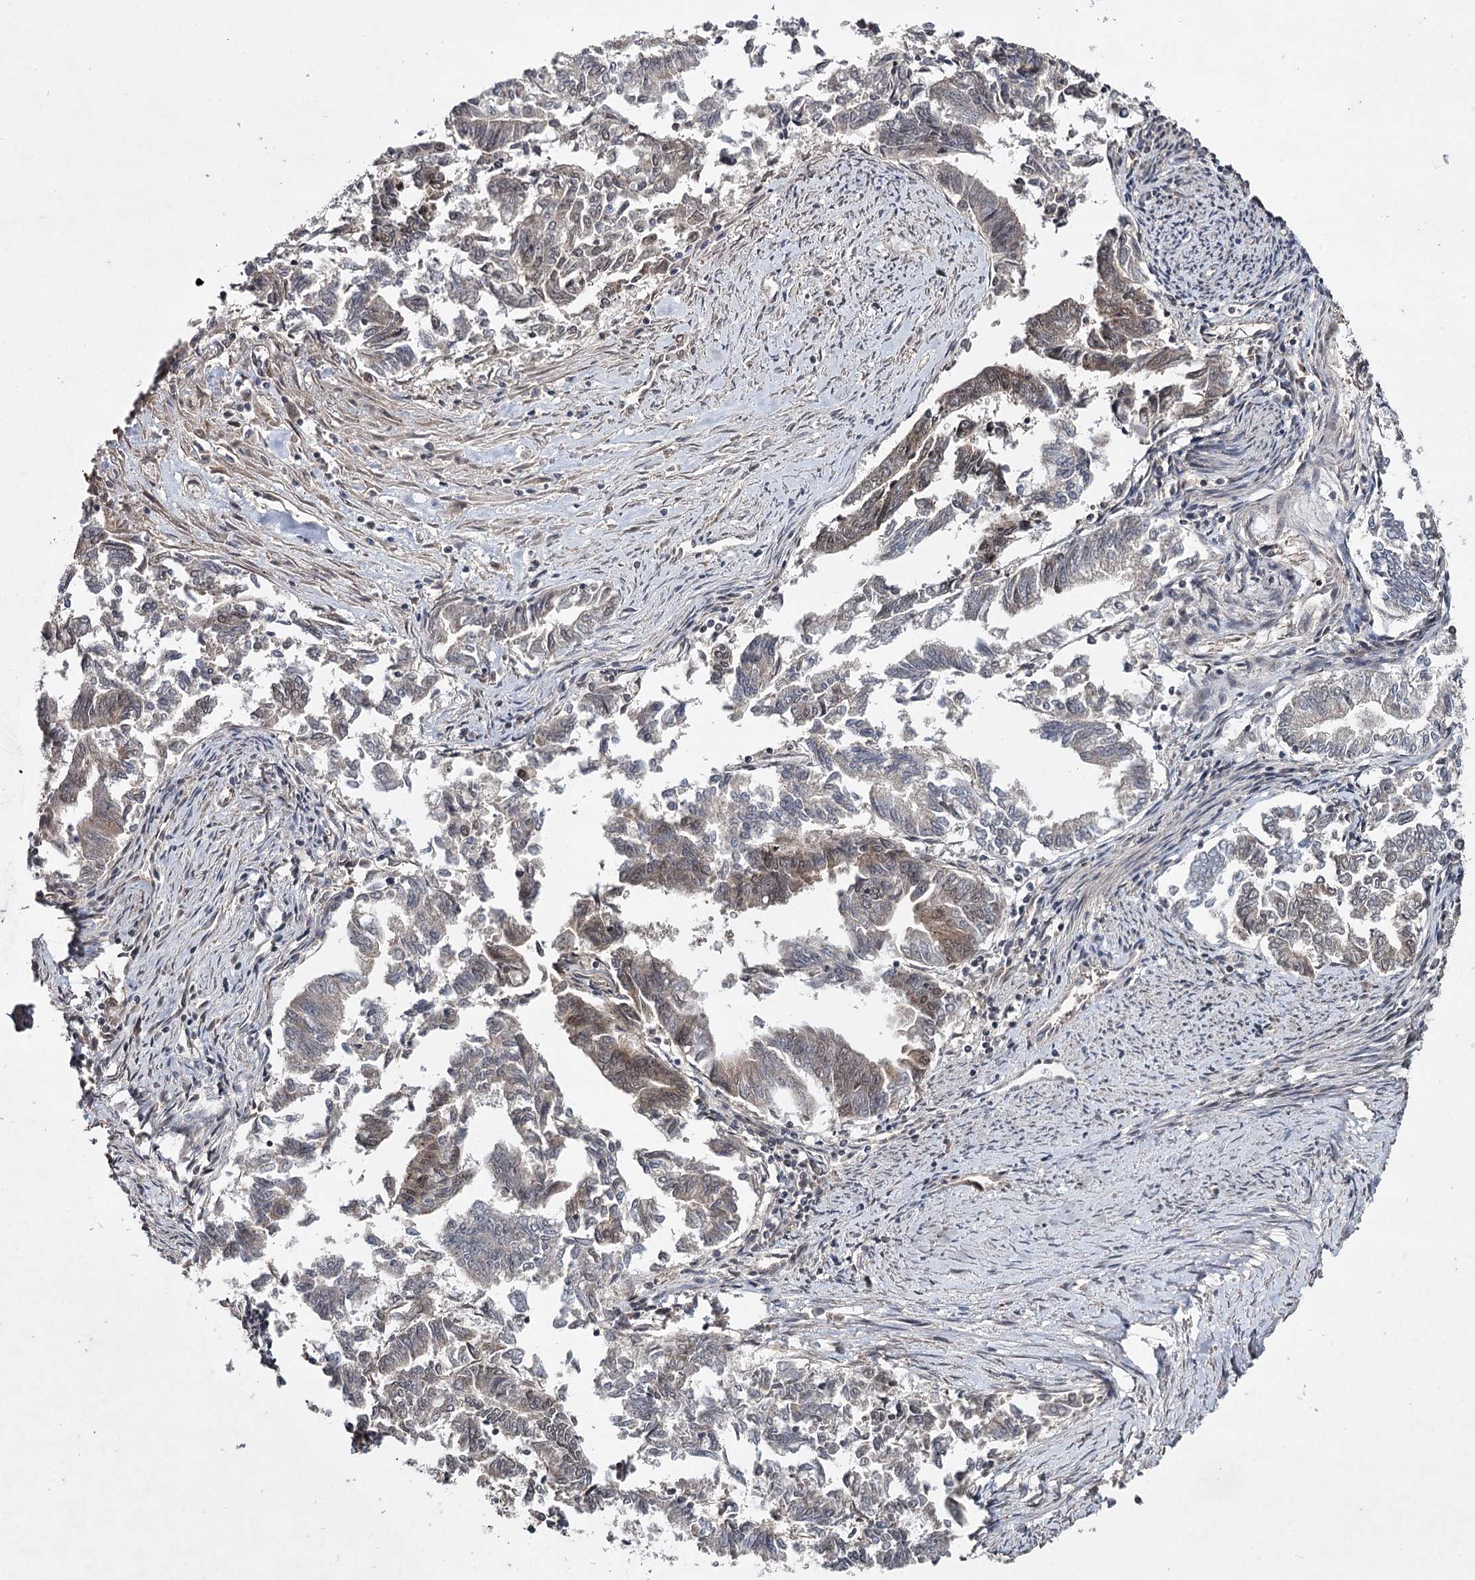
{"staining": {"intensity": "moderate", "quantity": "<25%", "location": "cytoplasmic/membranous,nuclear"}, "tissue": "endometrial cancer", "cell_type": "Tumor cells", "image_type": "cancer", "snomed": [{"axis": "morphology", "description": "Adenocarcinoma, NOS"}, {"axis": "topography", "description": "Endometrium"}], "caption": "Immunohistochemical staining of endometrial cancer demonstrates moderate cytoplasmic/membranous and nuclear protein expression in approximately <25% of tumor cells.", "gene": "DCUN1D4", "patient": {"sex": "female", "age": 79}}